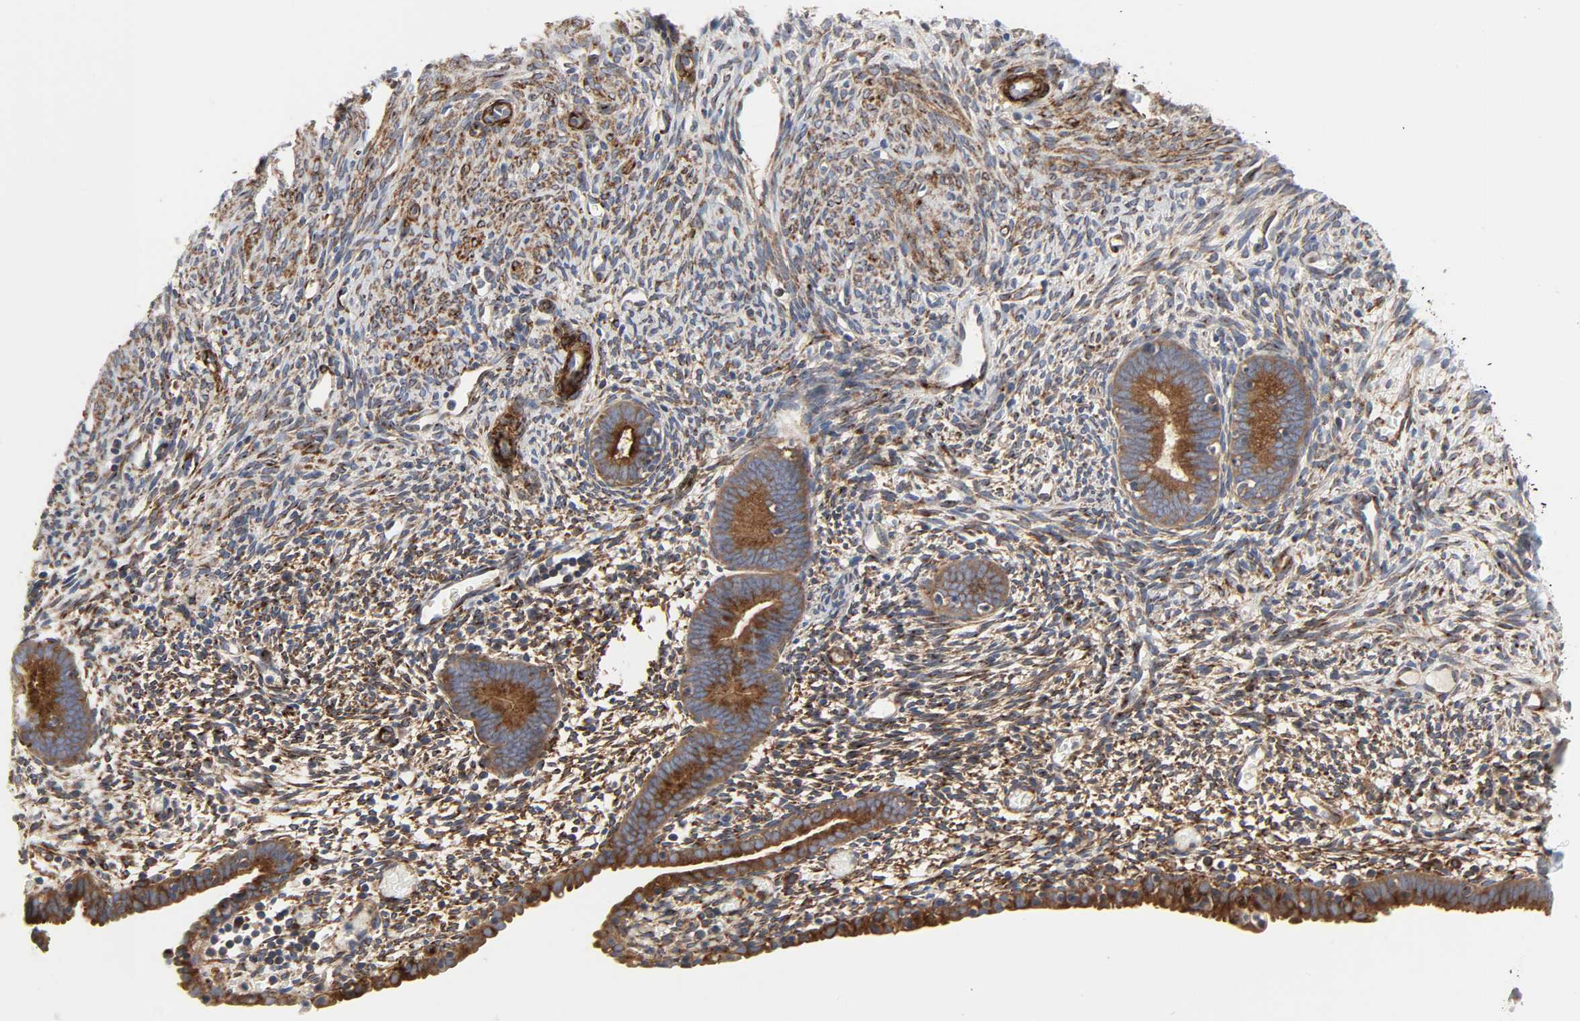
{"staining": {"intensity": "moderate", "quantity": "25%-75%", "location": "cytoplasmic/membranous"}, "tissue": "endometrium", "cell_type": "Cells in endometrial stroma", "image_type": "normal", "snomed": [{"axis": "morphology", "description": "Normal tissue, NOS"}, {"axis": "morphology", "description": "Atrophy, NOS"}, {"axis": "topography", "description": "Uterus"}, {"axis": "topography", "description": "Endometrium"}], "caption": "Protein analysis of normal endometrium reveals moderate cytoplasmic/membranous staining in about 25%-75% of cells in endometrial stroma.", "gene": "ARHGAP1", "patient": {"sex": "female", "age": 68}}